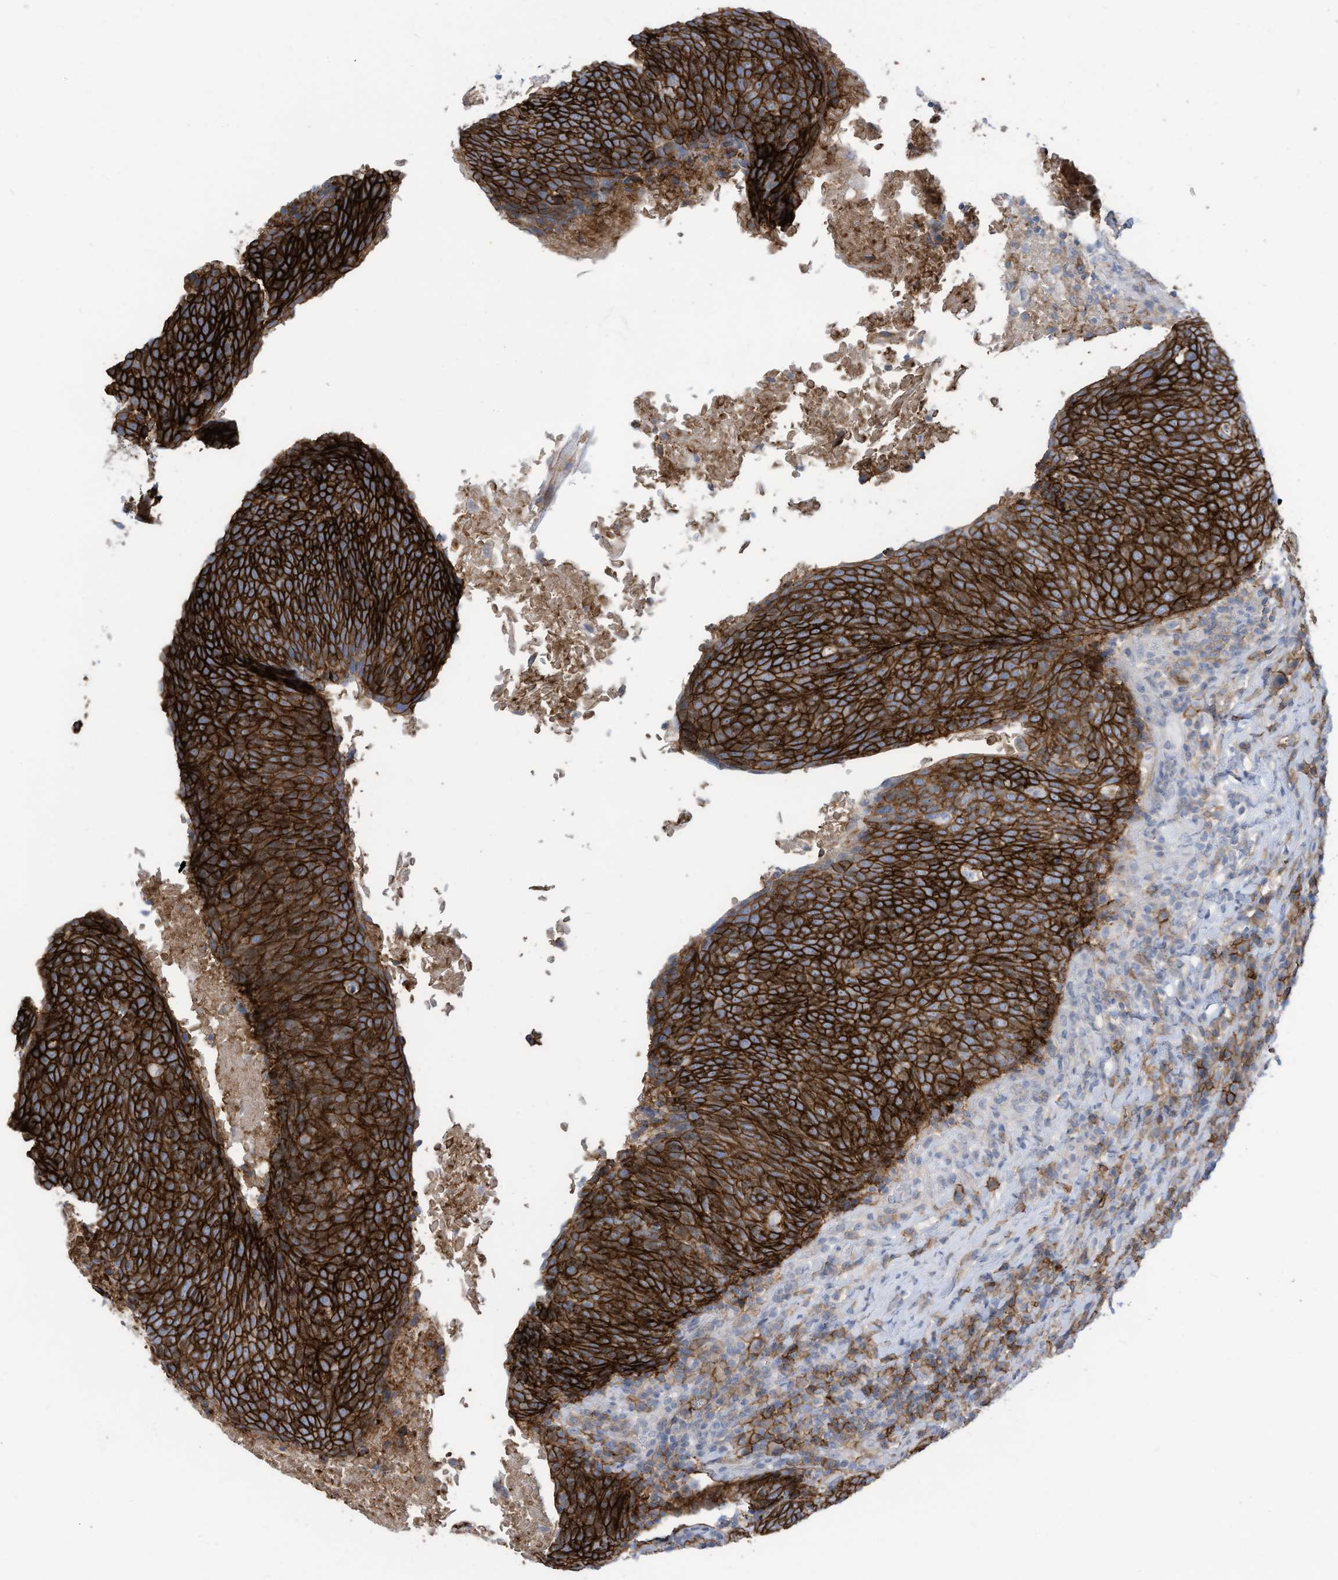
{"staining": {"intensity": "strong", "quantity": ">75%", "location": "cytoplasmic/membranous"}, "tissue": "head and neck cancer", "cell_type": "Tumor cells", "image_type": "cancer", "snomed": [{"axis": "morphology", "description": "Squamous cell carcinoma, NOS"}, {"axis": "morphology", "description": "Squamous cell carcinoma, metastatic, NOS"}, {"axis": "topography", "description": "Lymph node"}, {"axis": "topography", "description": "Head-Neck"}], "caption": "The photomicrograph exhibits a brown stain indicating the presence of a protein in the cytoplasmic/membranous of tumor cells in metastatic squamous cell carcinoma (head and neck). The staining is performed using DAB brown chromogen to label protein expression. The nuclei are counter-stained blue using hematoxylin.", "gene": "SLC1A5", "patient": {"sex": "male", "age": 62}}